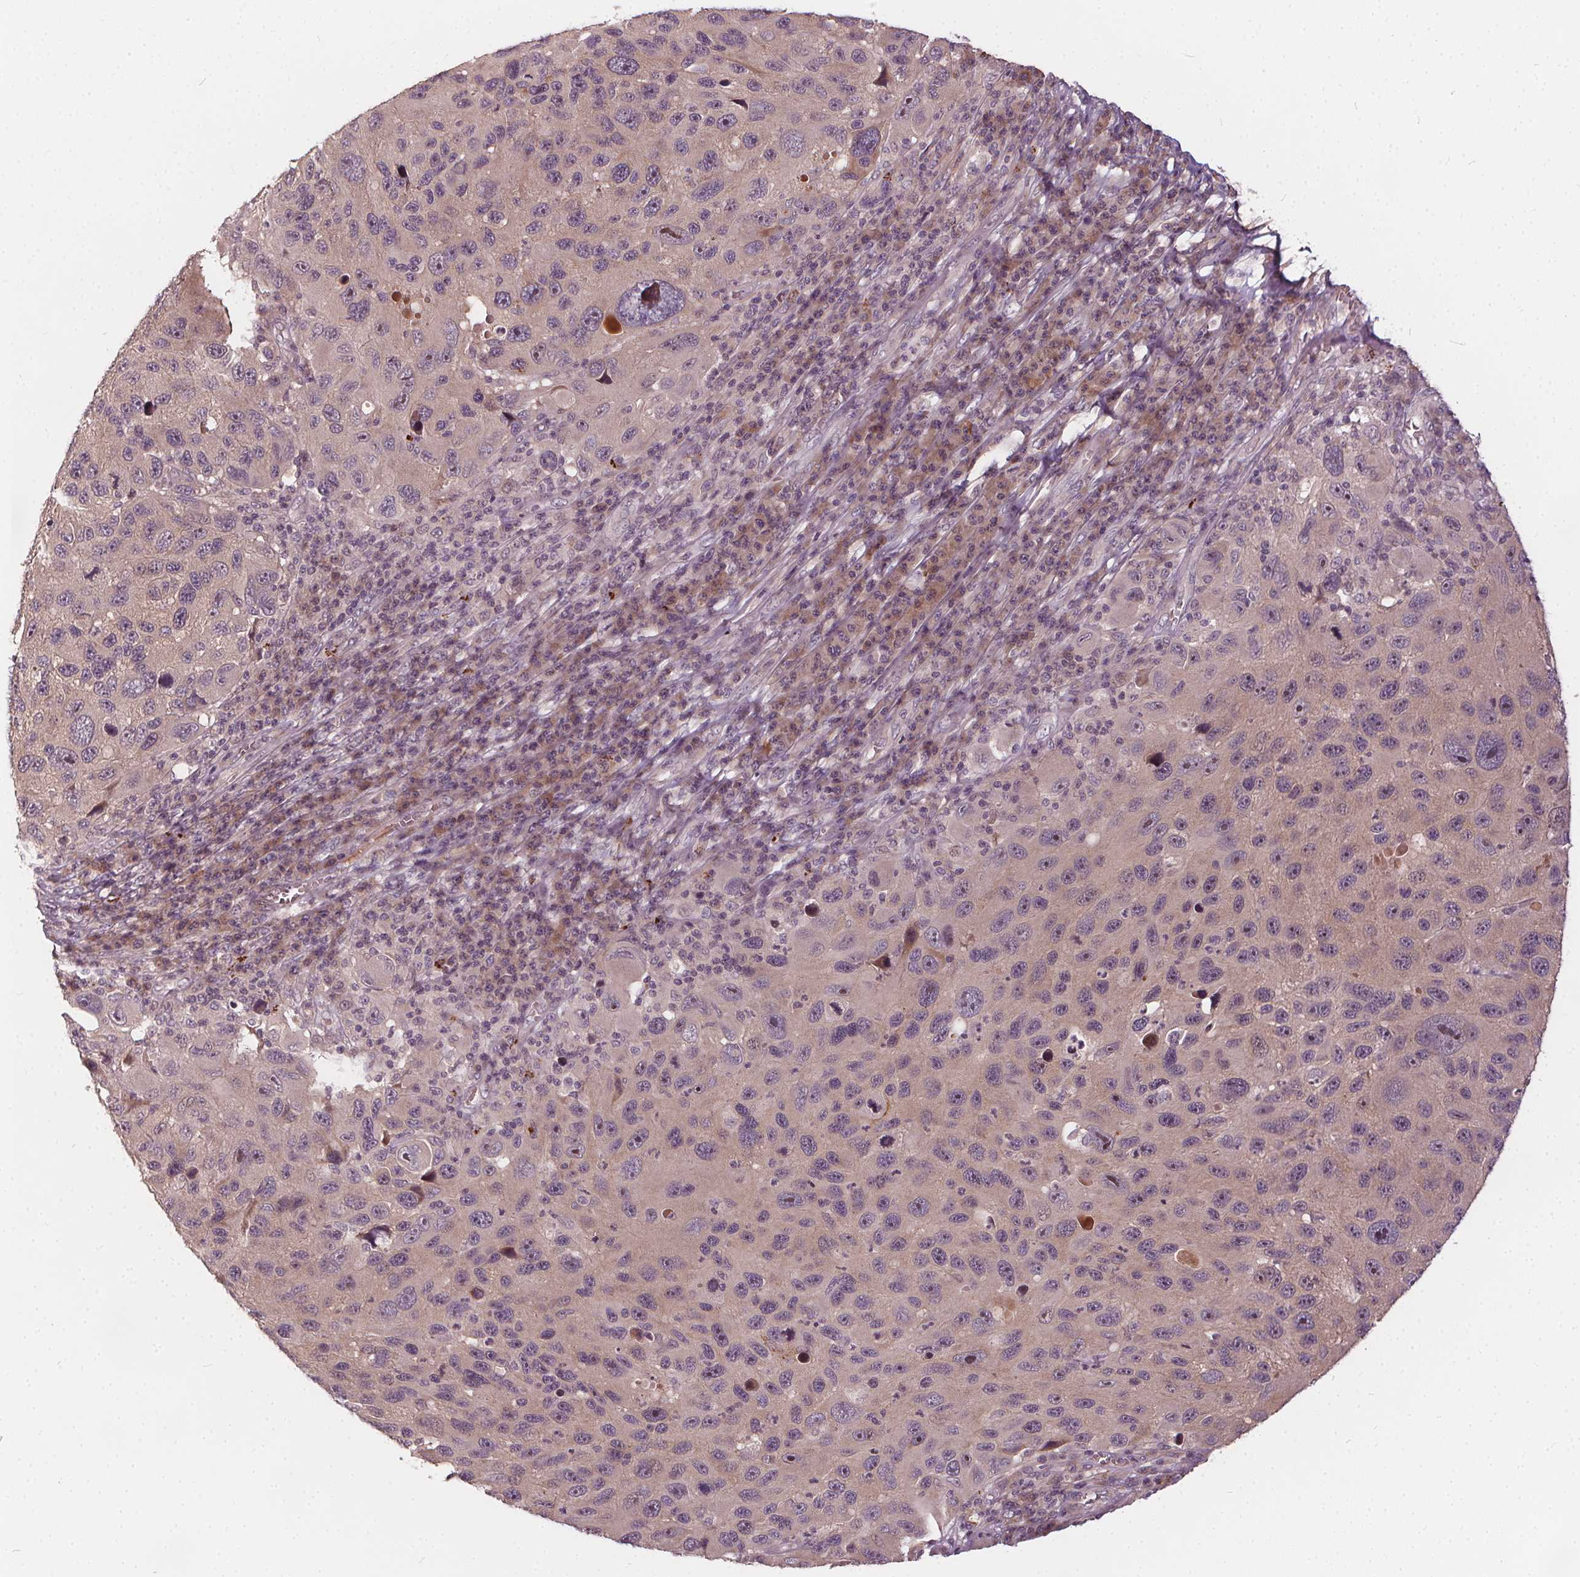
{"staining": {"intensity": "weak", "quantity": "<25%", "location": "nuclear"}, "tissue": "melanoma", "cell_type": "Tumor cells", "image_type": "cancer", "snomed": [{"axis": "morphology", "description": "Malignant melanoma, NOS"}, {"axis": "topography", "description": "Skin"}], "caption": "IHC of human melanoma shows no staining in tumor cells. Brightfield microscopy of IHC stained with DAB (3,3'-diaminobenzidine) (brown) and hematoxylin (blue), captured at high magnification.", "gene": "IPO13", "patient": {"sex": "male", "age": 53}}